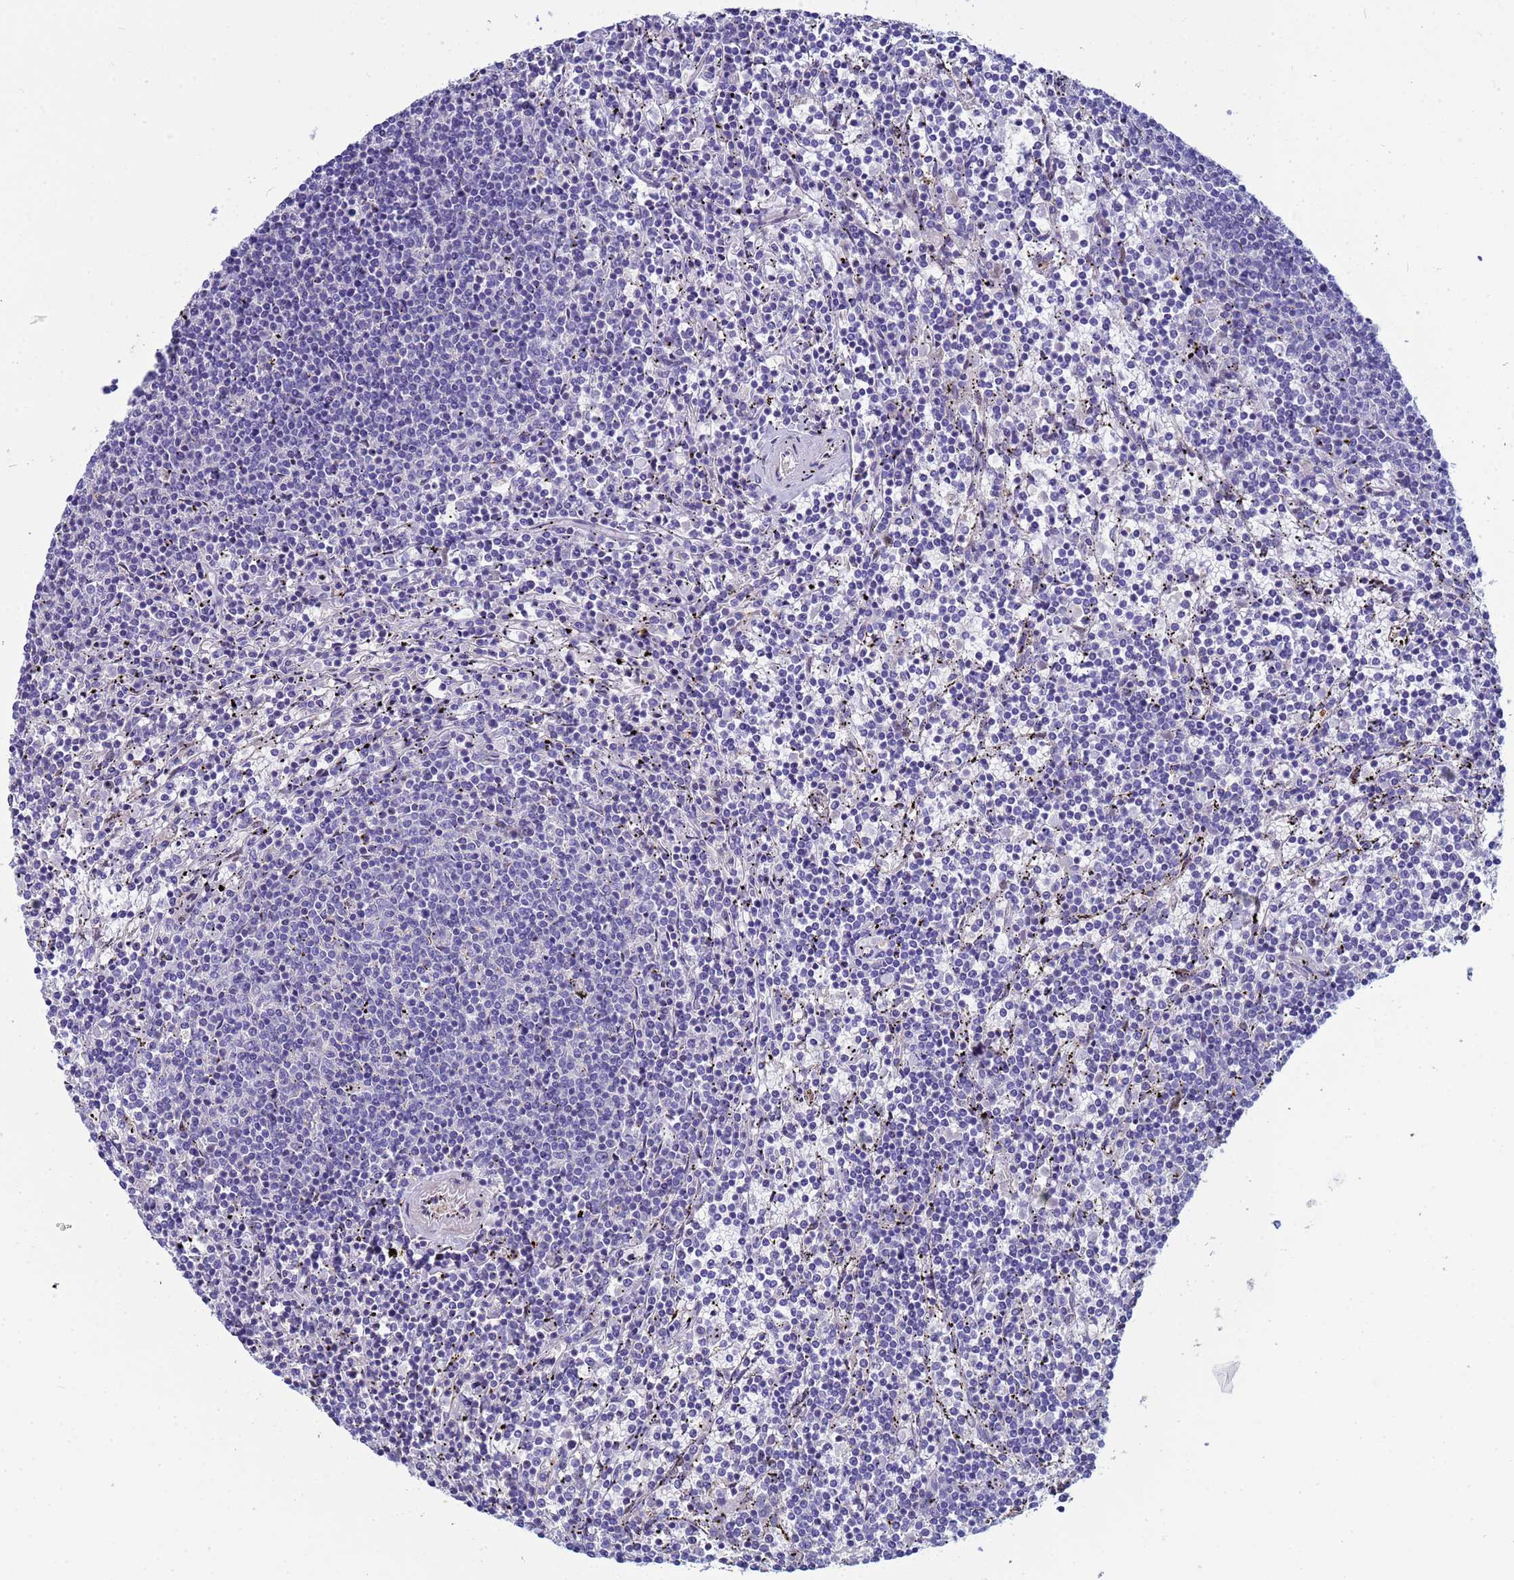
{"staining": {"intensity": "negative", "quantity": "none", "location": "none"}, "tissue": "lymphoma", "cell_type": "Tumor cells", "image_type": "cancer", "snomed": [{"axis": "morphology", "description": "Malignant lymphoma, non-Hodgkin's type, Low grade"}, {"axis": "topography", "description": "Spleen"}], "caption": "IHC of low-grade malignant lymphoma, non-Hodgkin's type shows no staining in tumor cells.", "gene": "PPP6R1", "patient": {"sex": "female", "age": 50}}